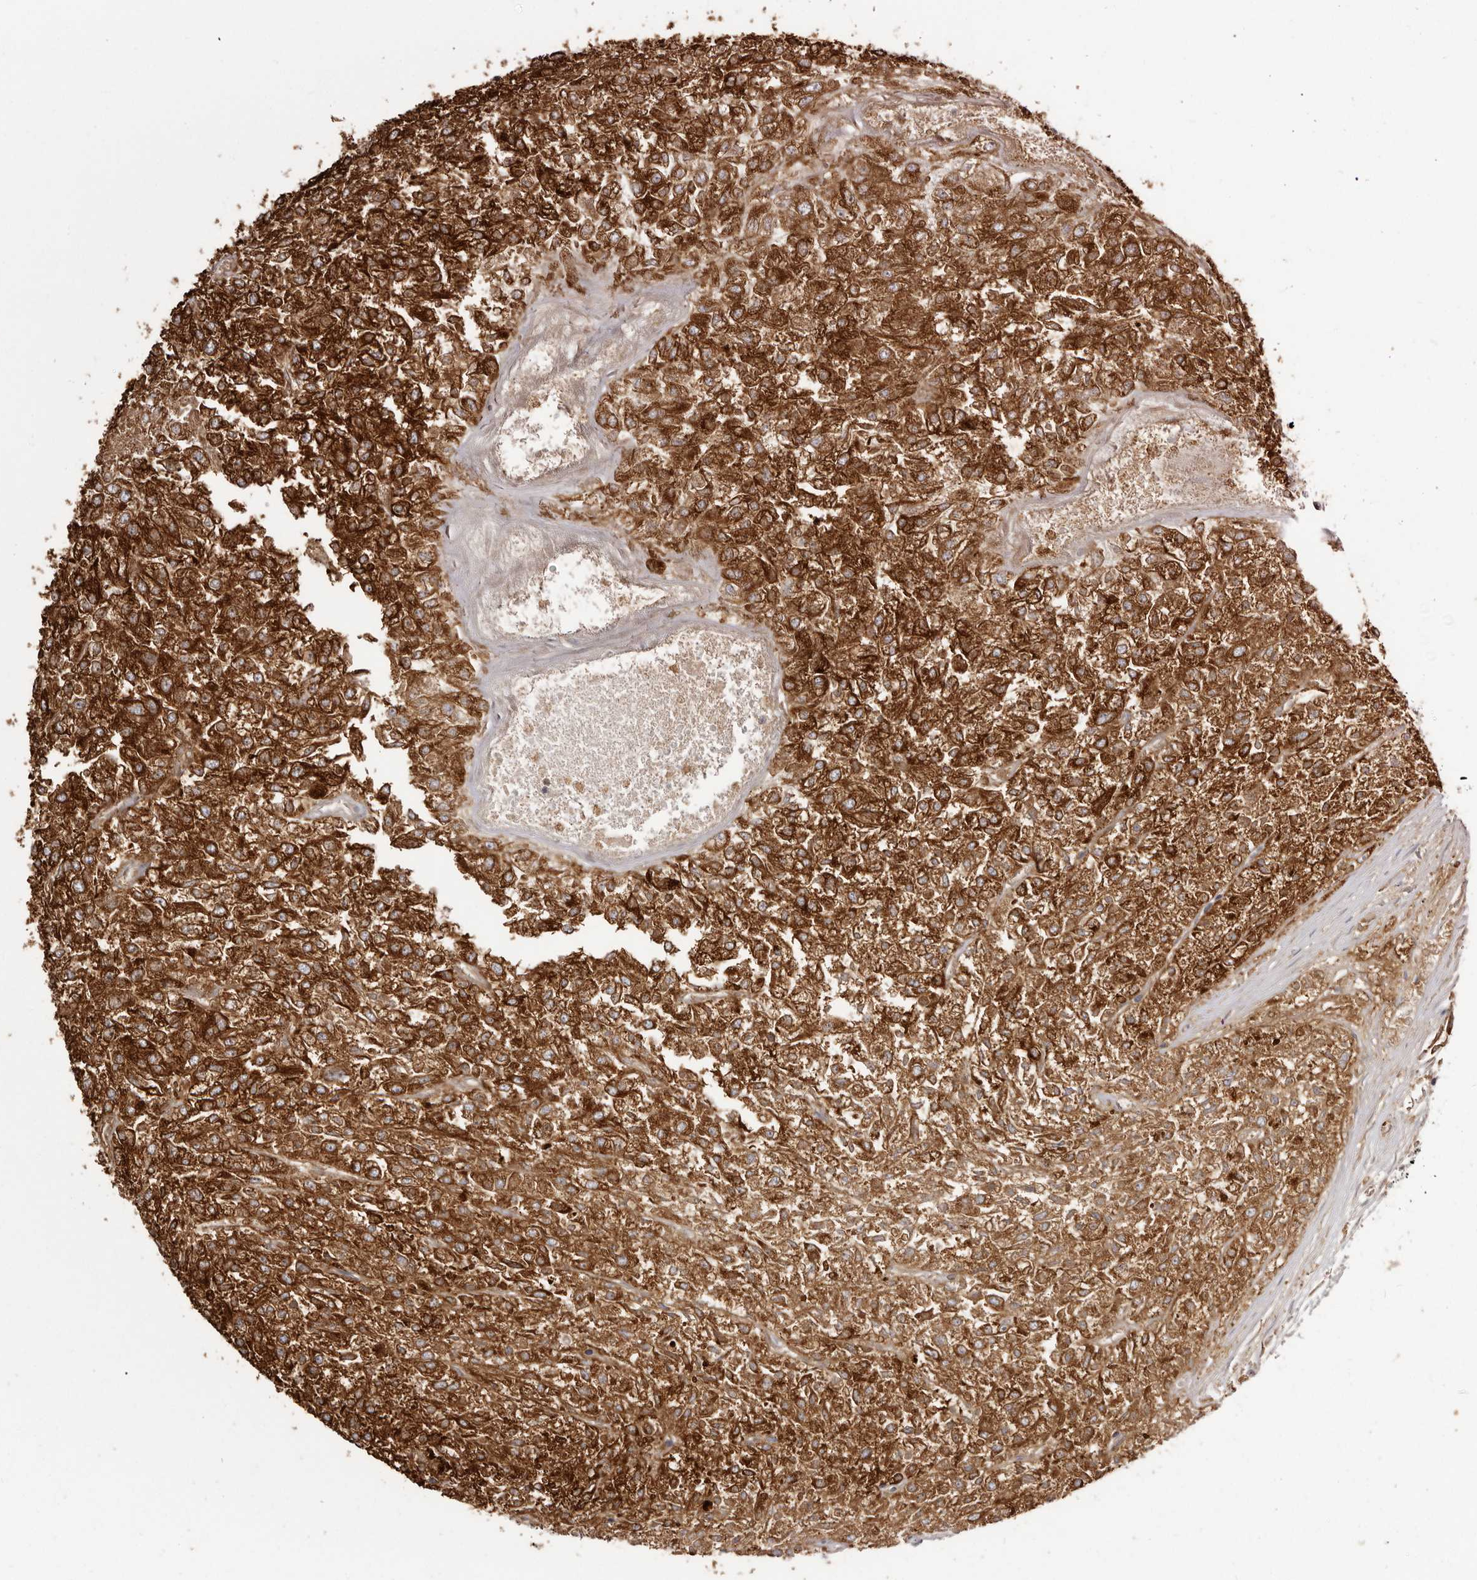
{"staining": {"intensity": "strong", "quantity": ">75%", "location": "cytoplasmic/membranous"}, "tissue": "renal cancer", "cell_type": "Tumor cells", "image_type": "cancer", "snomed": [{"axis": "morphology", "description": "Adenocarcinoma, NOS"}, {"axis": "topography", "description": "Kidney"}], "caption": "An image showing strong cytoplasmic/membranous staining in approximately >75% of tumor cells in renal adenocarcinoma, as visualized by brown immunohistochemical staining.", "gene": "TPD52", "patient": {"sex": "female", "age": 54}}